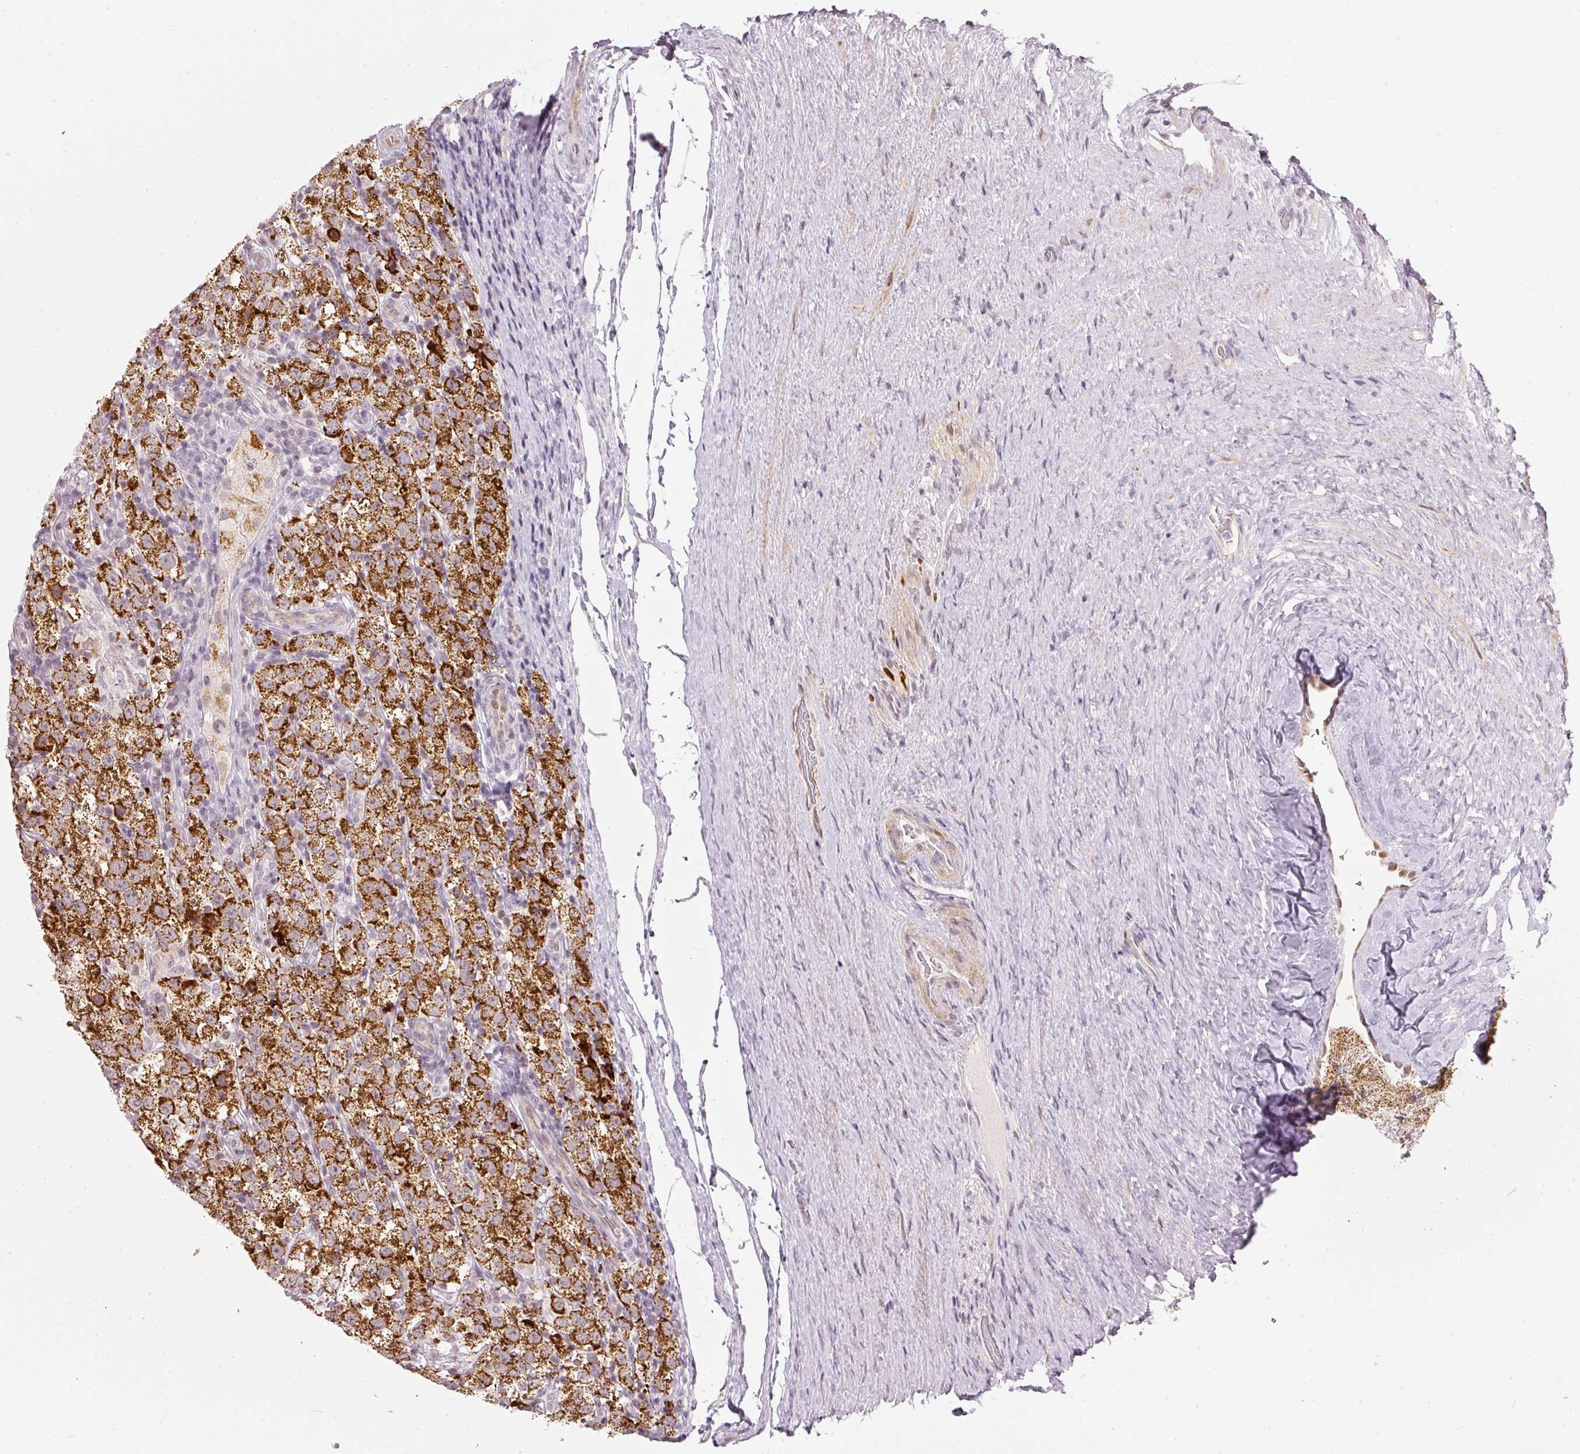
{"staining": {"intensity": "strong", "quantity": ">75%", "location": "cytoplasmic/membranous"}, "tissue": "testis cancer", "cell_type": "Tumor cells", "image_type": "cancer", "snomed": [{"axis": "morphology", "description": "Seminoma, NOS"}, {"axis": "morphology", "description": "Carcinoma, Embryonal, NOS"}, {"axis": "topography", "description": "Testis"}], "caption": "This image displays testis cancer (embryonal carcinoma) stained with immunohistochemistry to label a protein in brown. The cytoplasmic/membranous of tumor cells show strong positivity for the protein. Nuclei are counter-stained blue.", "gene": "NRDE2", "patient": {"sex": "male", "age": 41}}